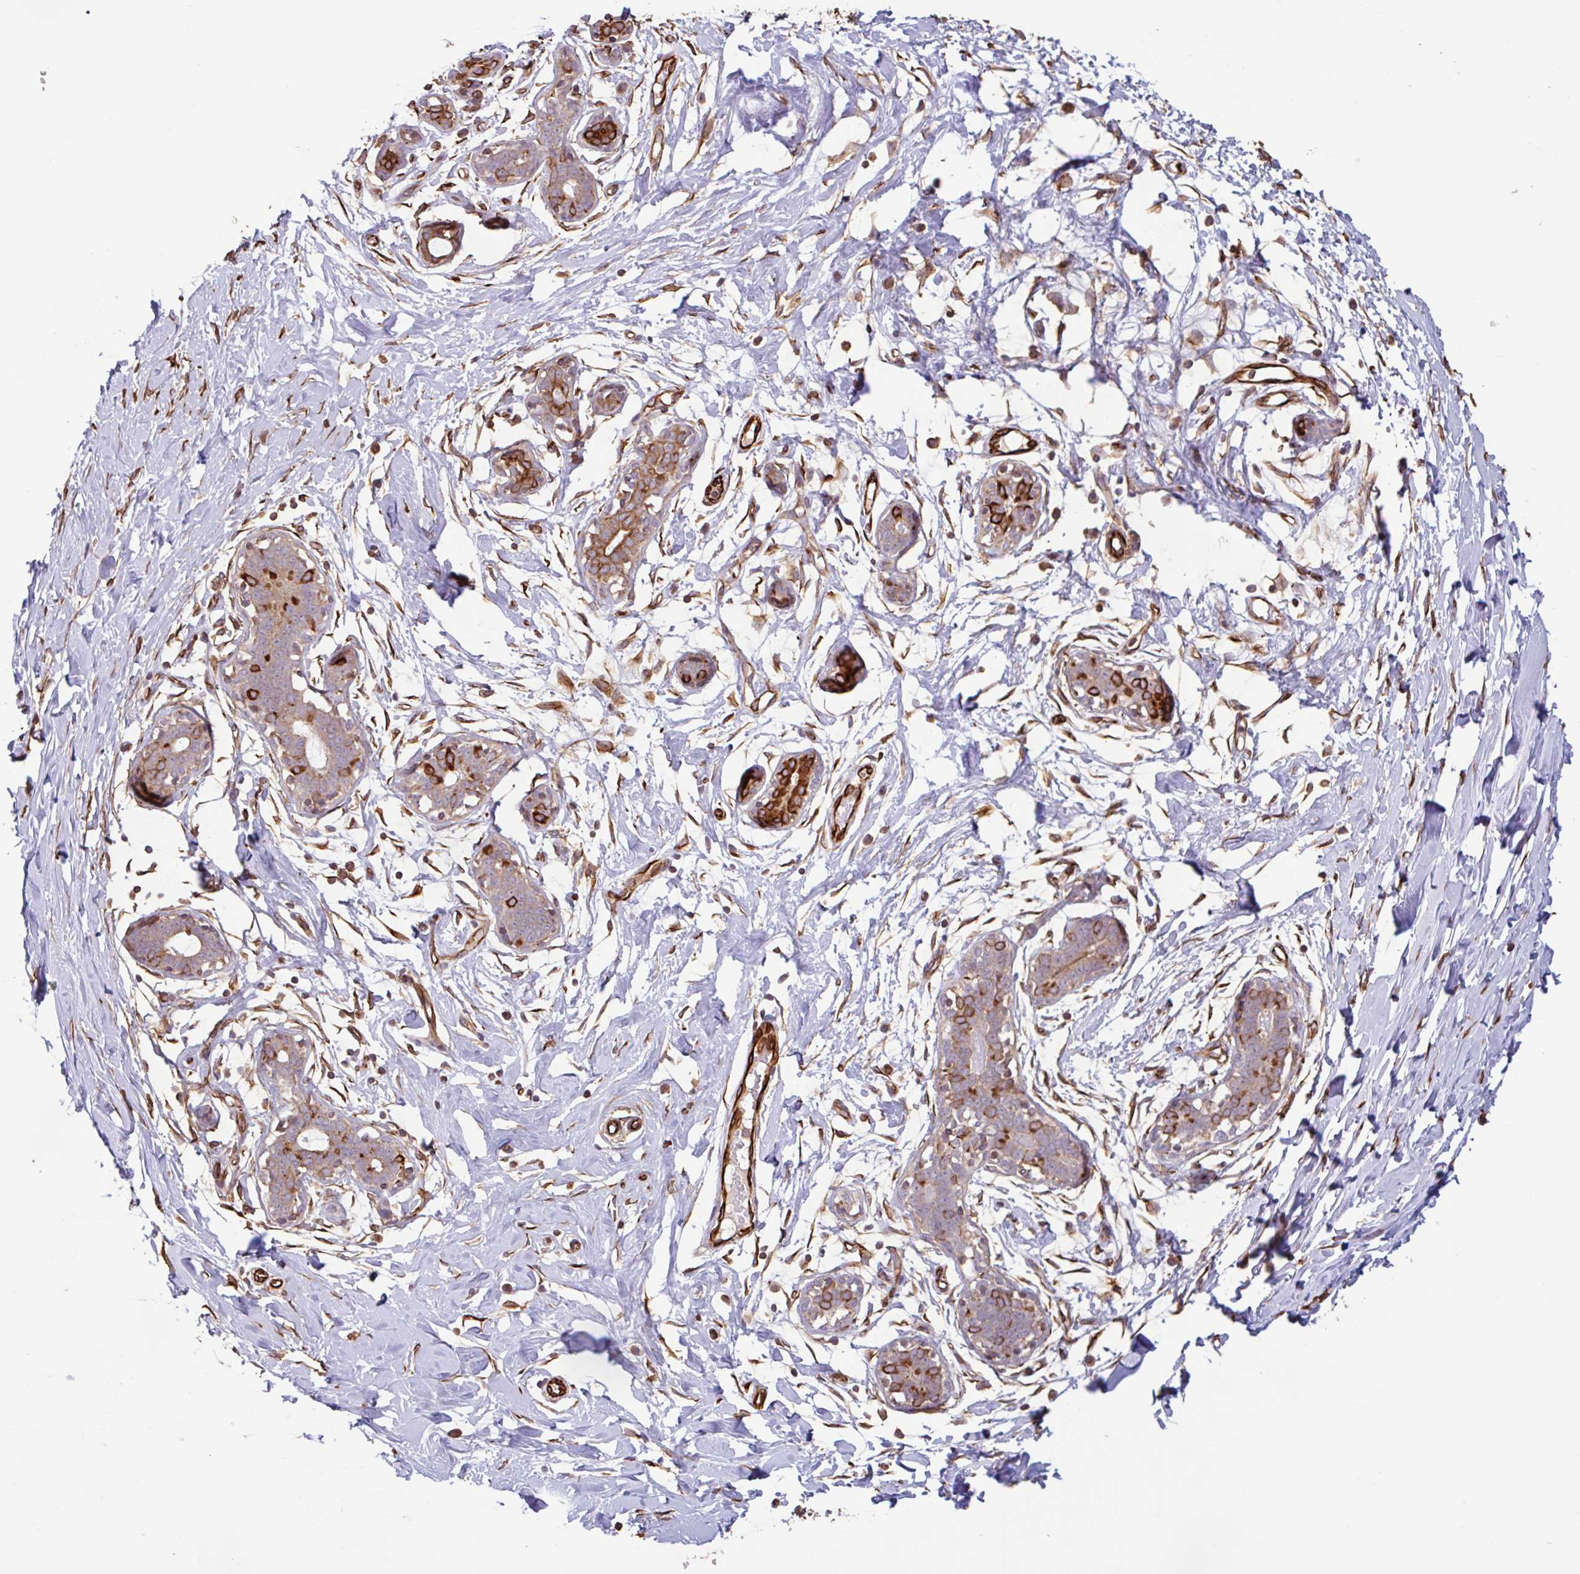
{"staining": {"intensity": "moderate", "quantity": "25%-75%", "location": "cytoplasmic/membranous"}, "tissue": "breast", "cell_type": "Adipocytes", "image_type": "normal", "snomed": [{"axis": "morphology", "description": "Normal tissue, NOS"}, {"axis": "topography", "description": "Breast"}], "caption": "Immunohistochemistry staining of normal breast, which reveals medium levels of moderate cytoplasmic/membranous positivity in about 25%-75% of adipocytes indicating moderate cytoplasmic/membranous protein positivity. The staining was performed using DAB (brown) for protein detection and nuclei were counterstained in hematoxylin (blue).", "gene": "ZNF790", "patient": {"sex": "female", "age": 27}}